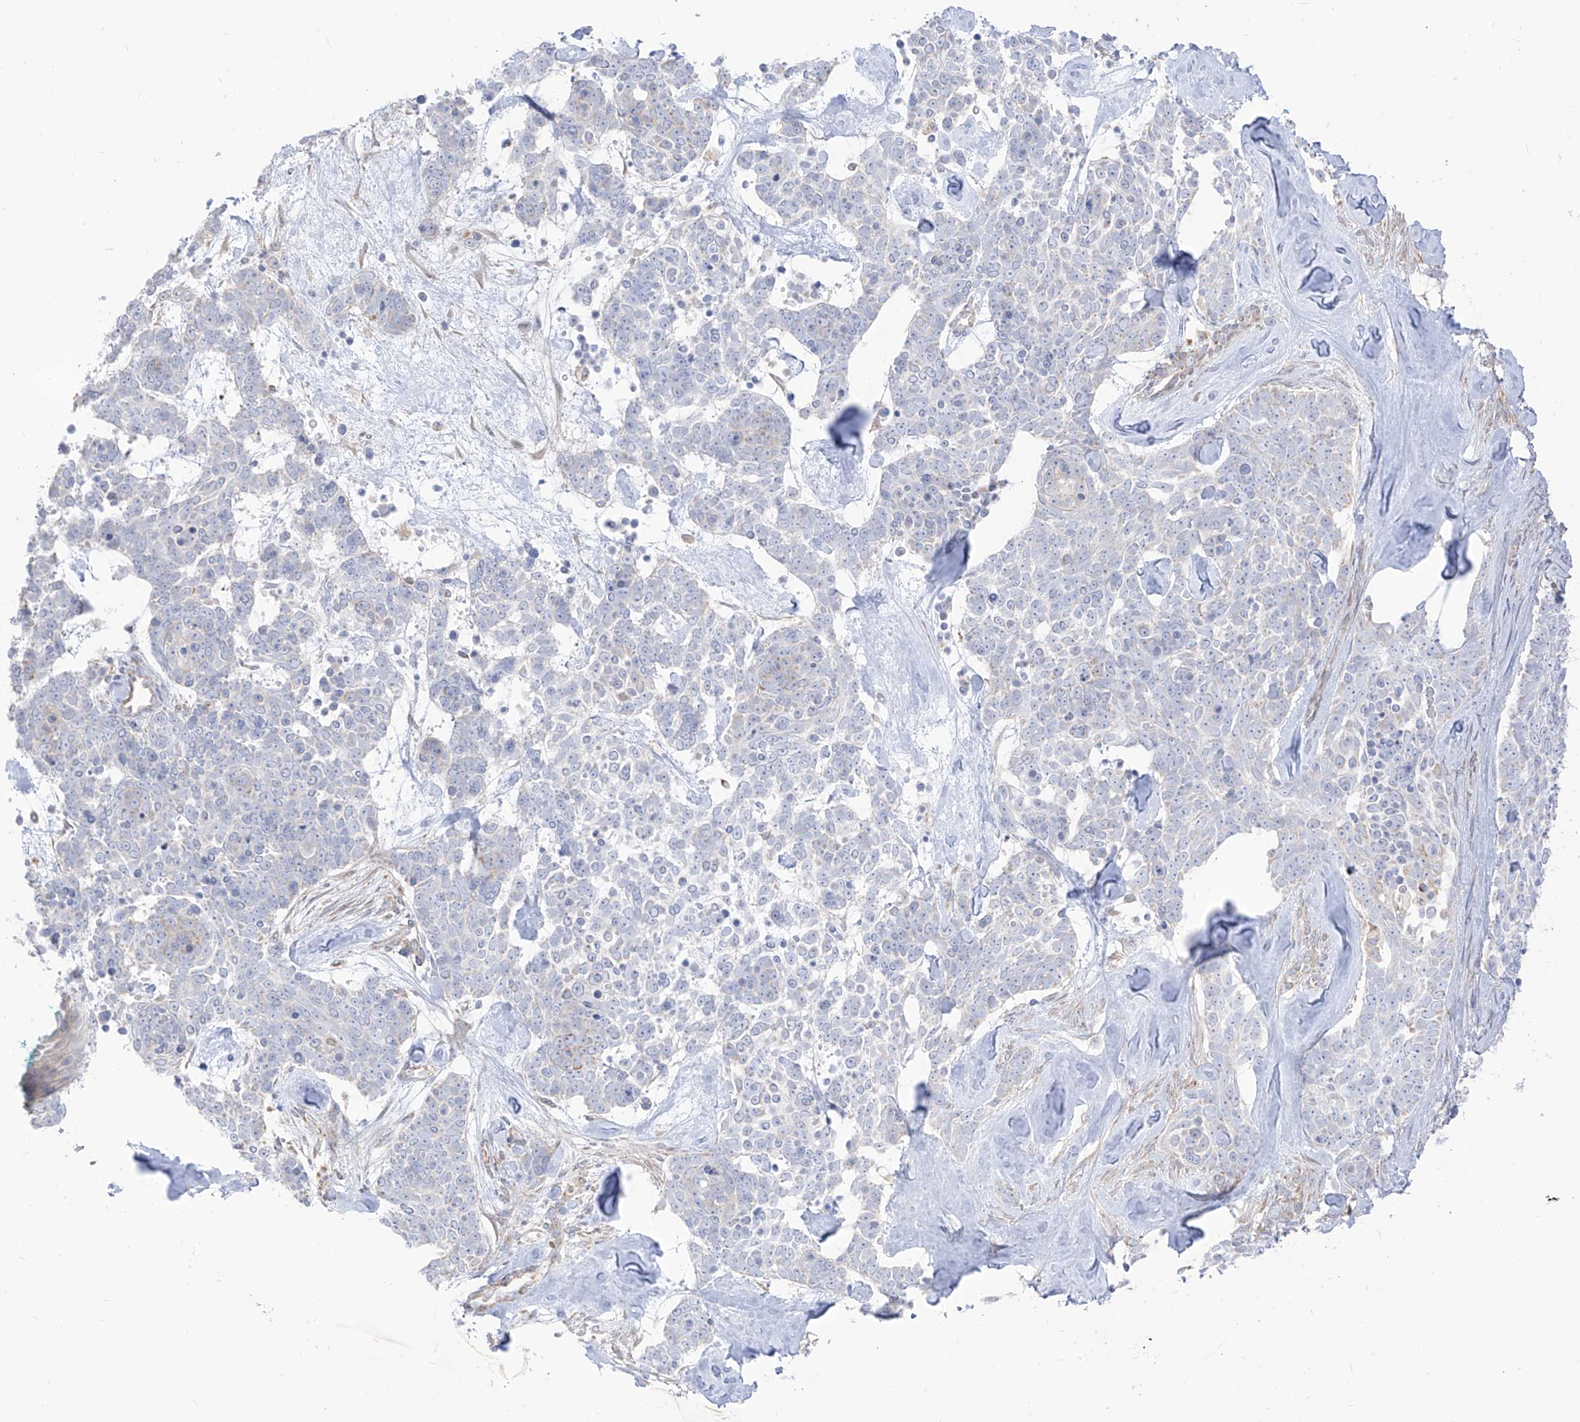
{"staining": {"intensity": "negative", "quantity": "none", "location": "none"}, "tissue": "skin cancer", "cell_type": "Tumor cells", "image_type": "cancer", "snomed": [{"axis": "morphology", "description": "Basal cell carcinoma"}, {"axis": "topography", "description": "Skin"}], "caption": "Immunohistochemistry (IHC) image of skin basal cell carcinoma stained for a protein (brown), which demonstrates no positivity in tumor cells. (DAB (3,3'-diaminobenzidine) IHC with hematoxylin counter stain).", "gene": "ARHGEF40", "patient": {"sex": "female", "age": 81}}